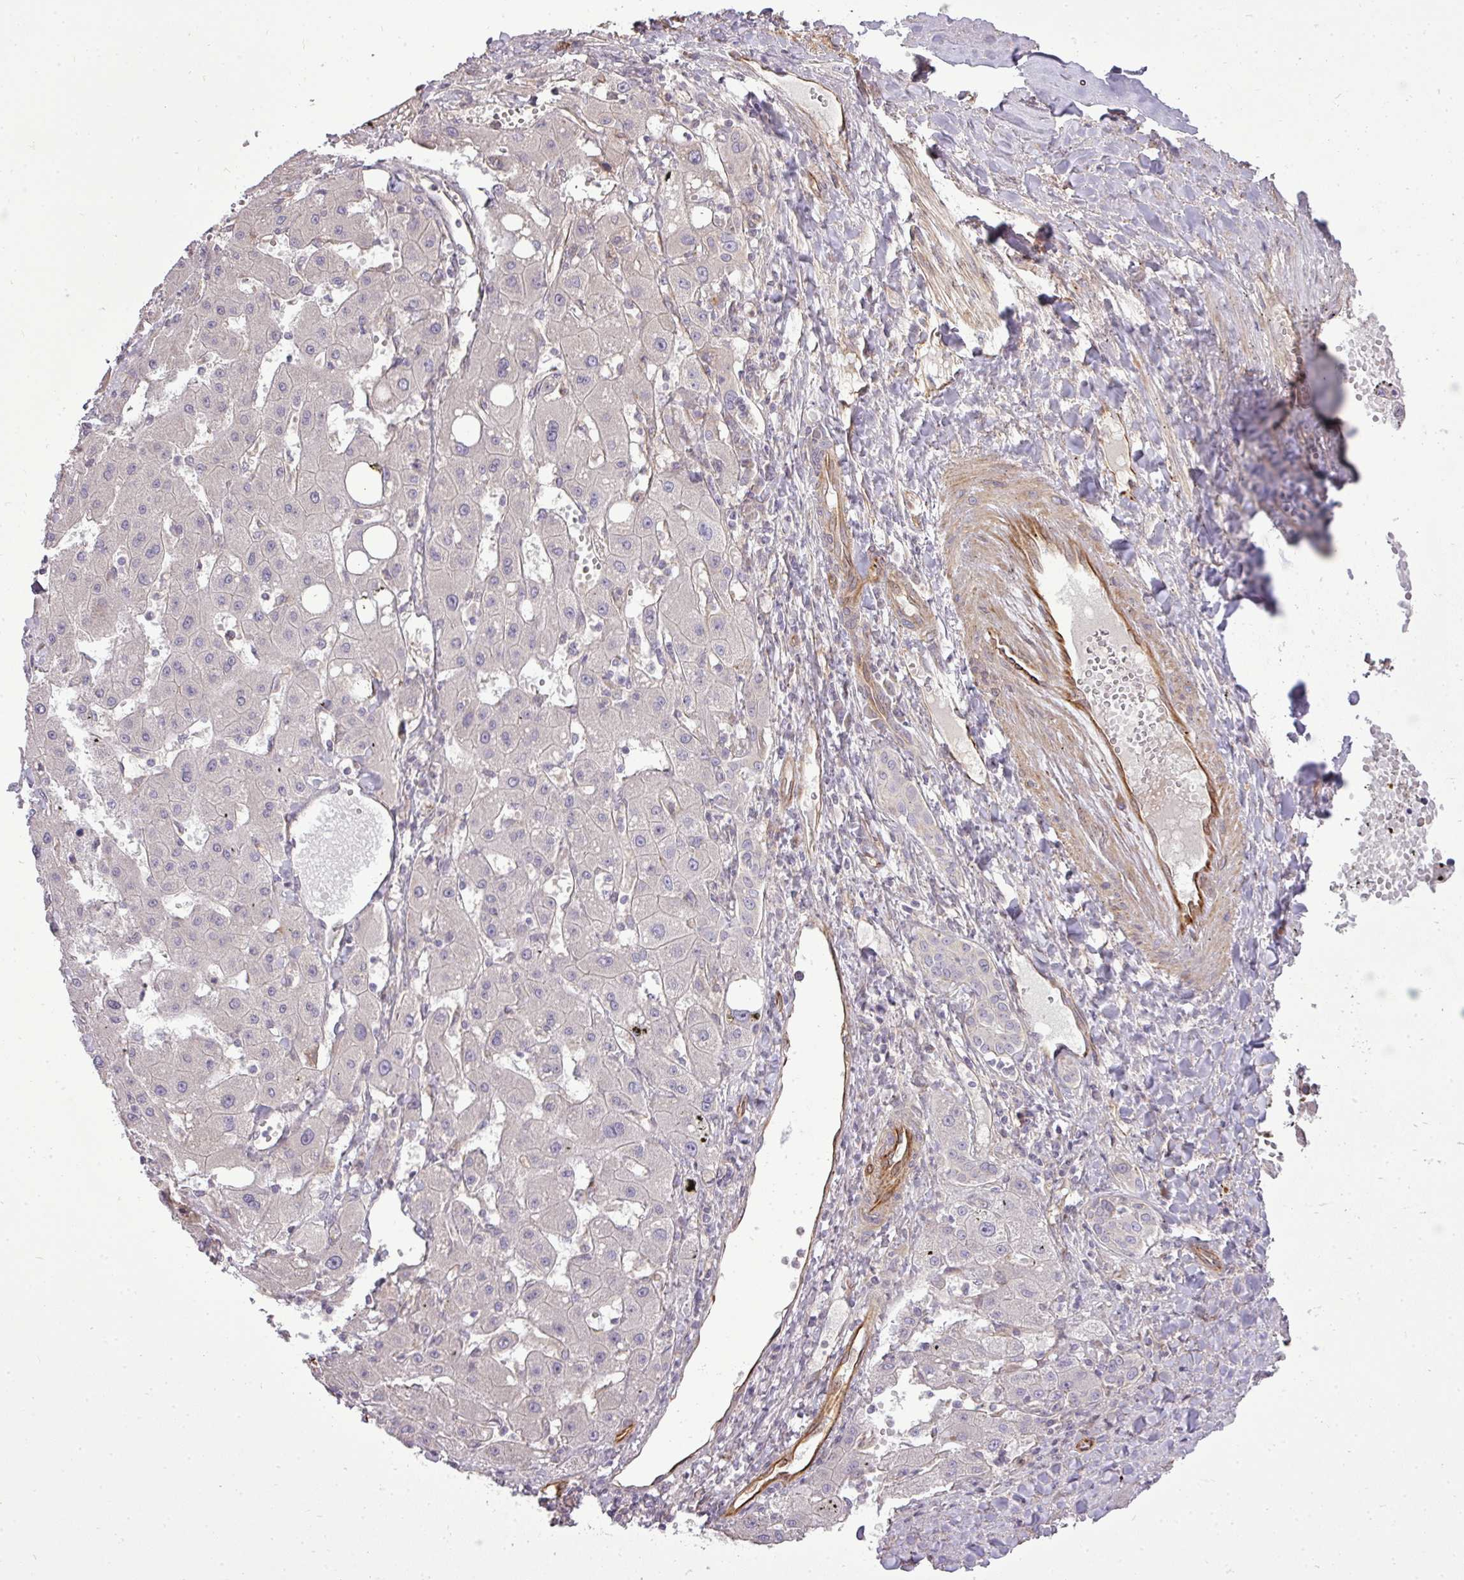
{"staining": {"intensity": "negative", "quantity": "none", "location": "none"}, "tissue": "liver cancer", "cell_type": "Tumor cells", "image_type": "cancer", "snomed": [{"axis": "morphology", "description": "Carcinoma, Hepatocellular, NOS"}, {"axis": "topography", "description": "Liver"}], "caption": "Liver cancer (hepatocellular carcinoma) was stained to show a protein in brown. There is no significant staining in tumor cells. The staining was performed using DAB (3,3'-diaminobenzidine) to visualize the protein expression in brown, while the nuclei were stained in blue with hematoxylin (Magnification: 20x).", "gene": "PDRG1", "patient": {"sex": "male", "age": 72}}